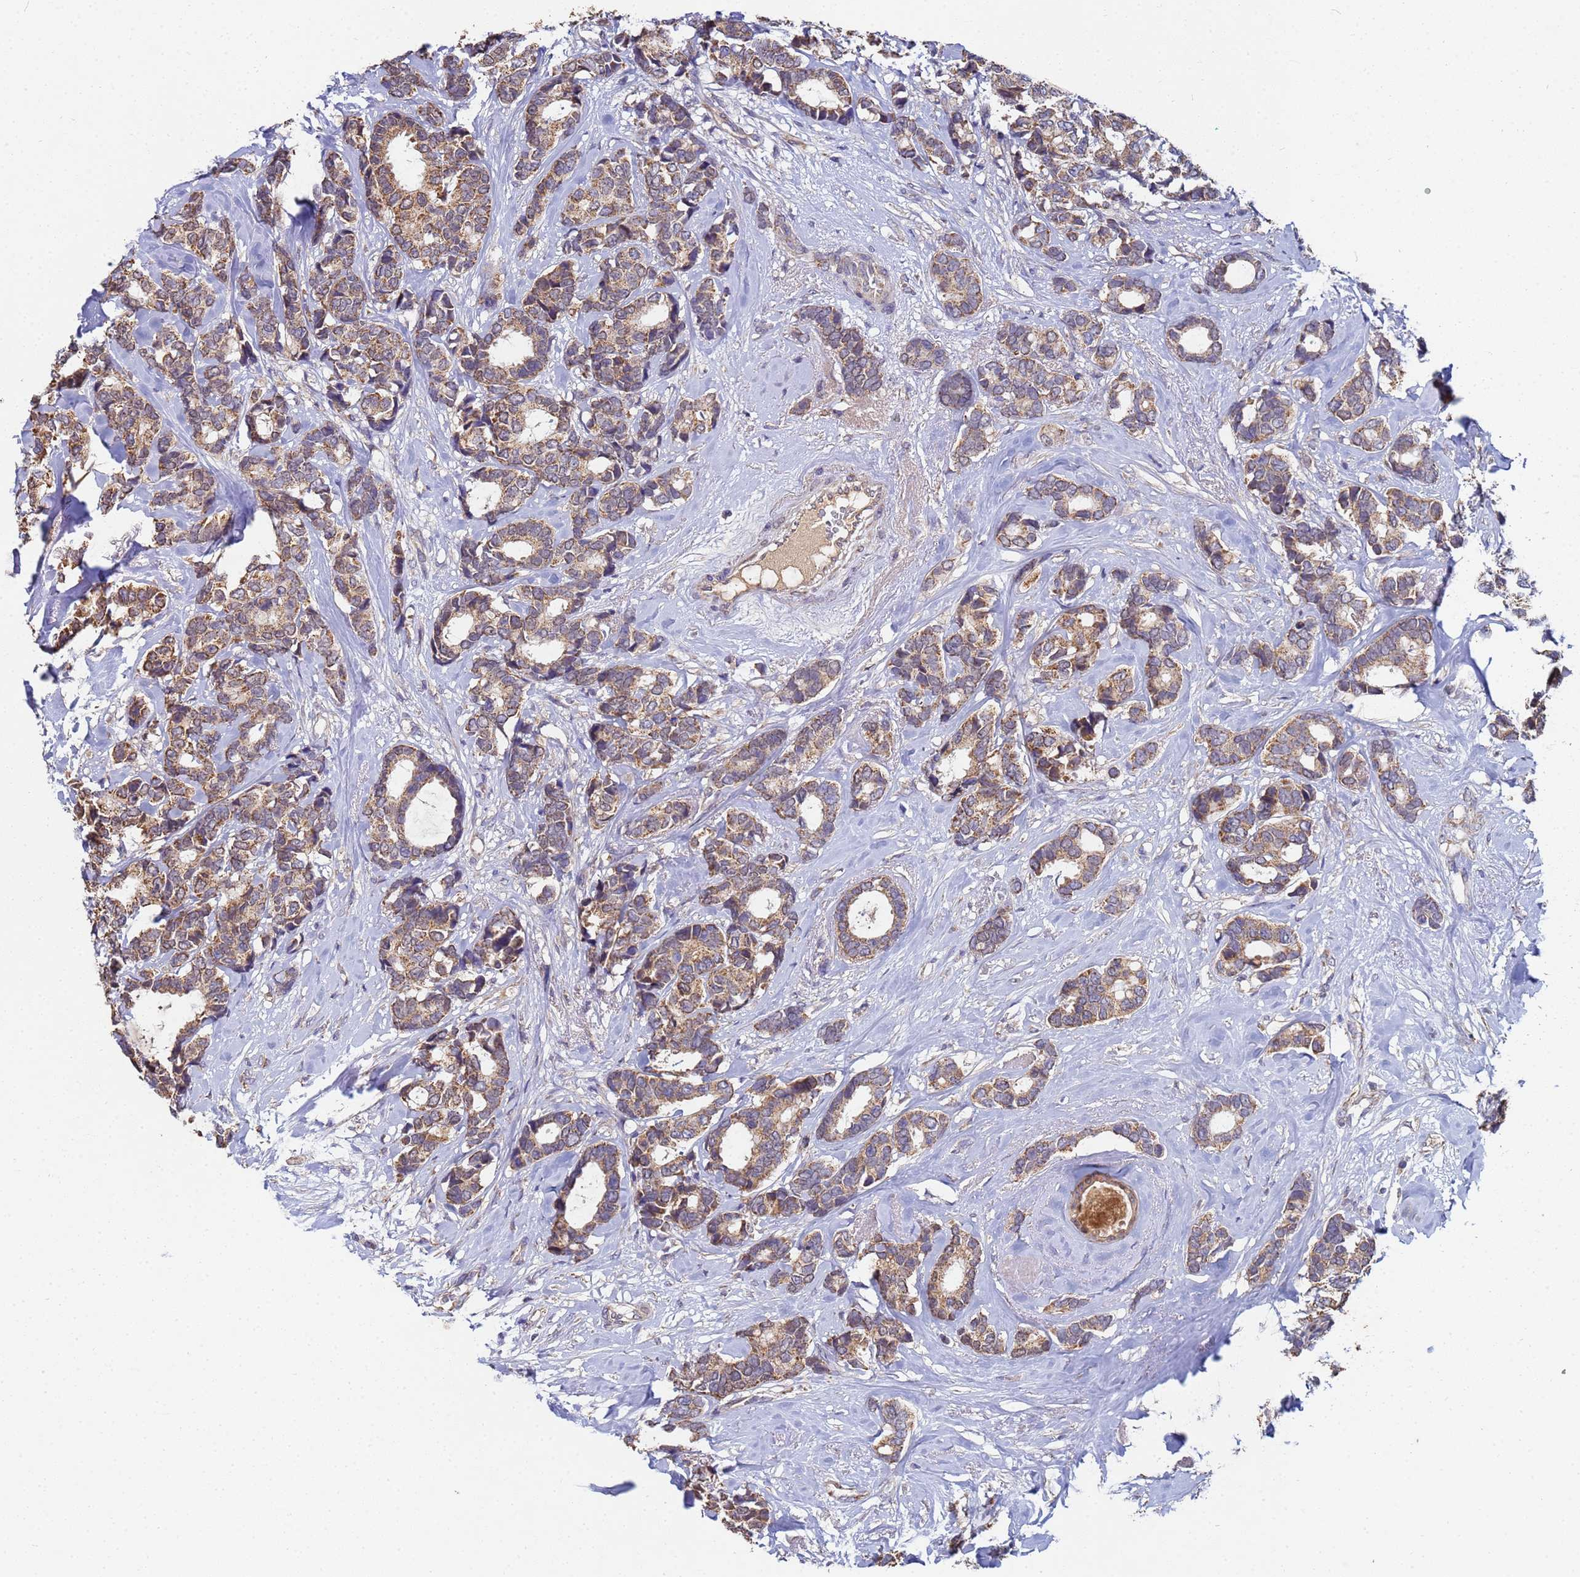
{"staining": {"intensity": "moderate", "quantity": ">75%", "location": "cytoplasmic/membranous"}, "tissue": "breast cancer", "cell_type": "Tumor cells", "image_type": "cancer", "snomed": [{"axis": "morphology", "description": "Duct carcinoma"}, {"axis": "topography", "description": "Breast"}], "caption": "This is an image of immunohistochemistry (IHC) staining of breast cancer, which shows moderate positivity in the cytoplasmic/membranous of tumor cells.", "gene": "C5orf34", "patient": {"sex": "female", "age": 87}}